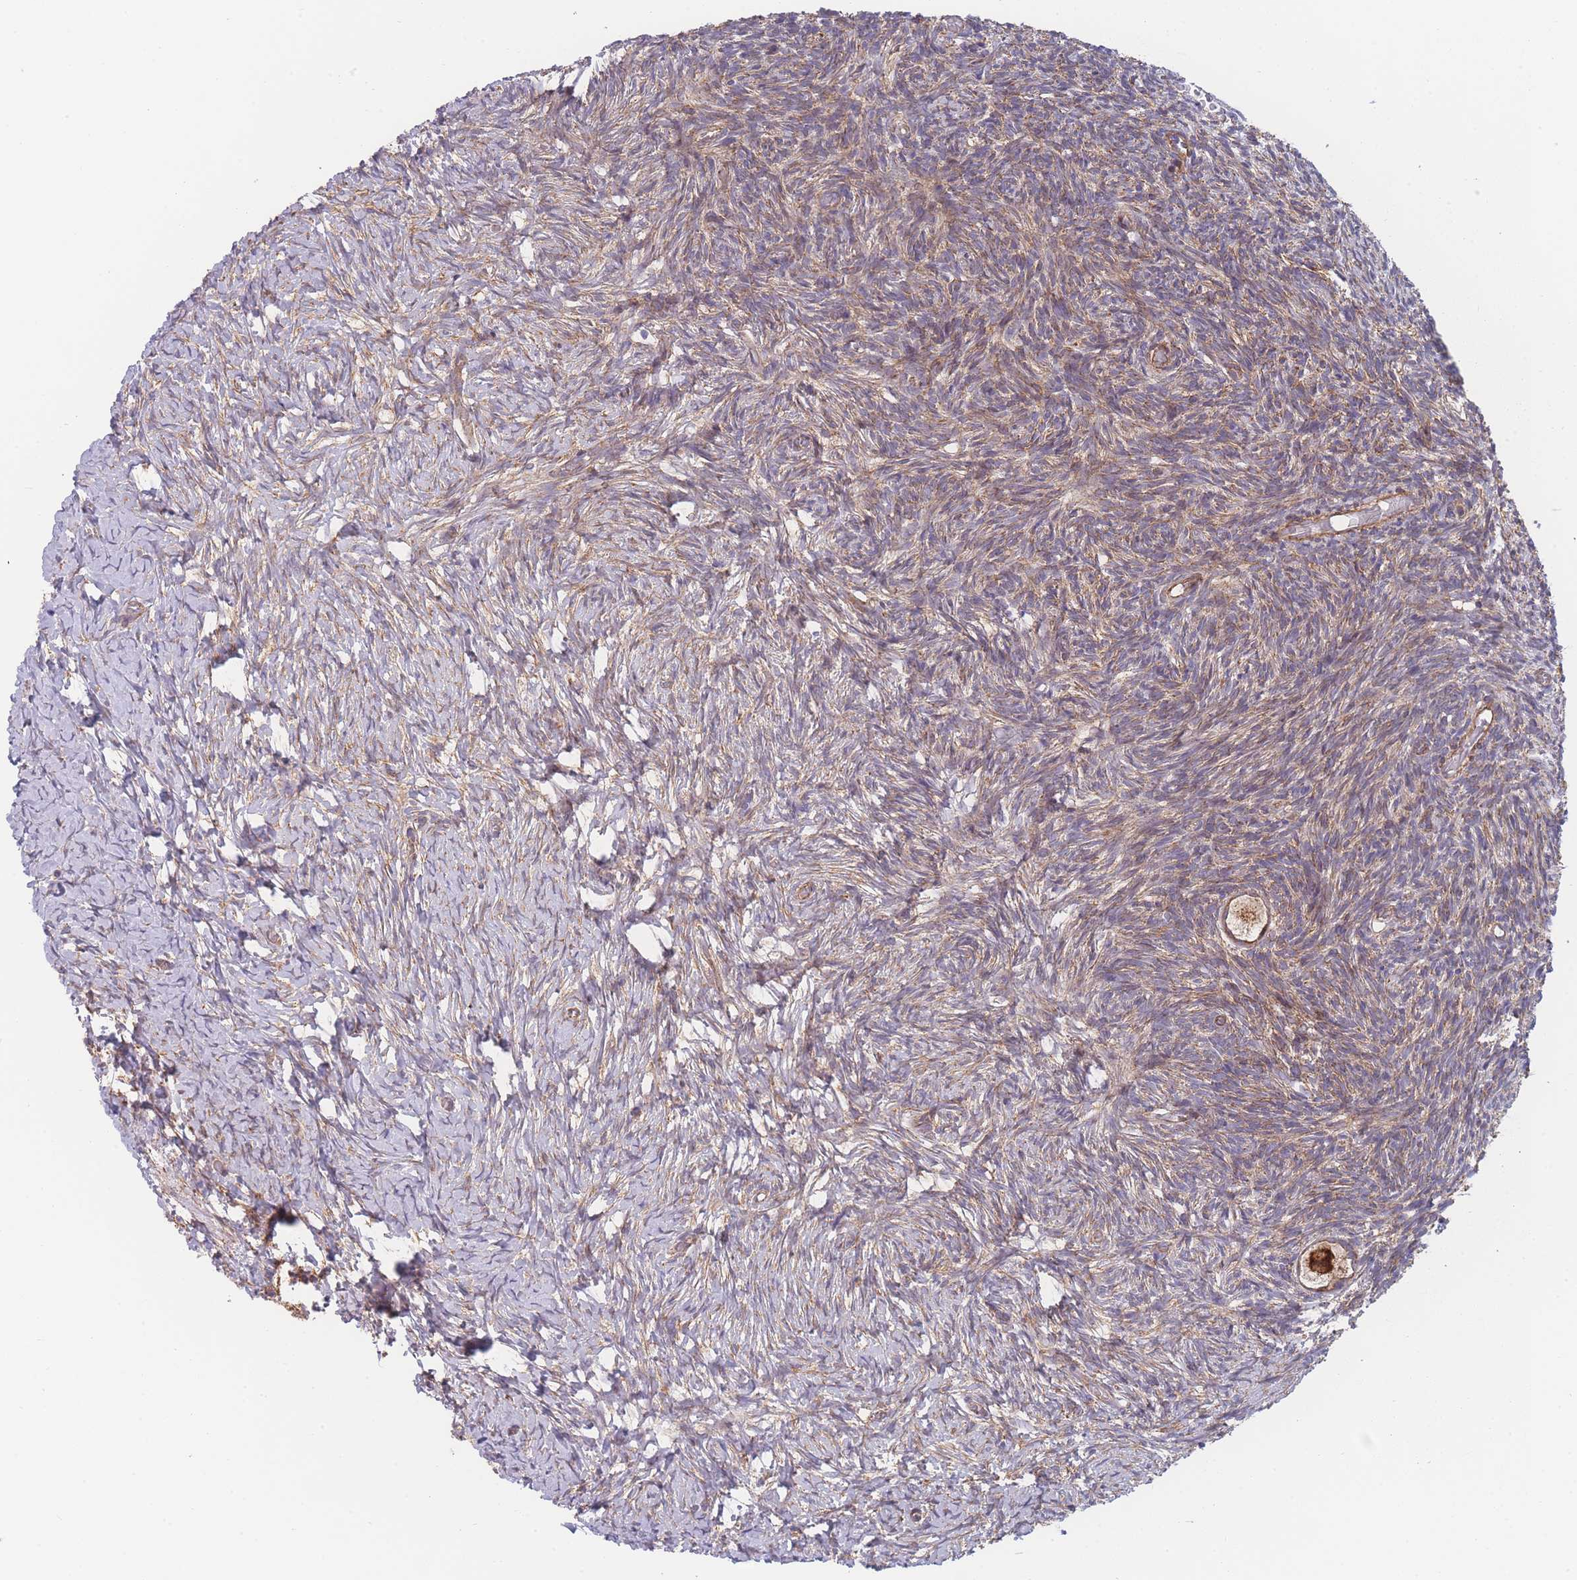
{"staining": {"intensity": "strong", "quantity": ">75%", "location": "cytoplasmic/membranous"}, "tissue": "ovary", "cell_type": "Follicle cells", "image_type": "normal", "snomed": [{"axis": "morphology", "description": "Normal tissue, NOS"}, {"axis": "topography", "description": "Ovary"}], "caption": "DAB (3,3'-diaminobenzidine) immunohistochemical staining of benign ovary demonstrates strong cytoplasmic/membranous protein staining in about >75% of follicle cells. Immunohistochemistry stains the protein in brown and the nuclei are stained blue.", "gene": "MTRES1", "patient": {"sex": "female", "age": 39}}